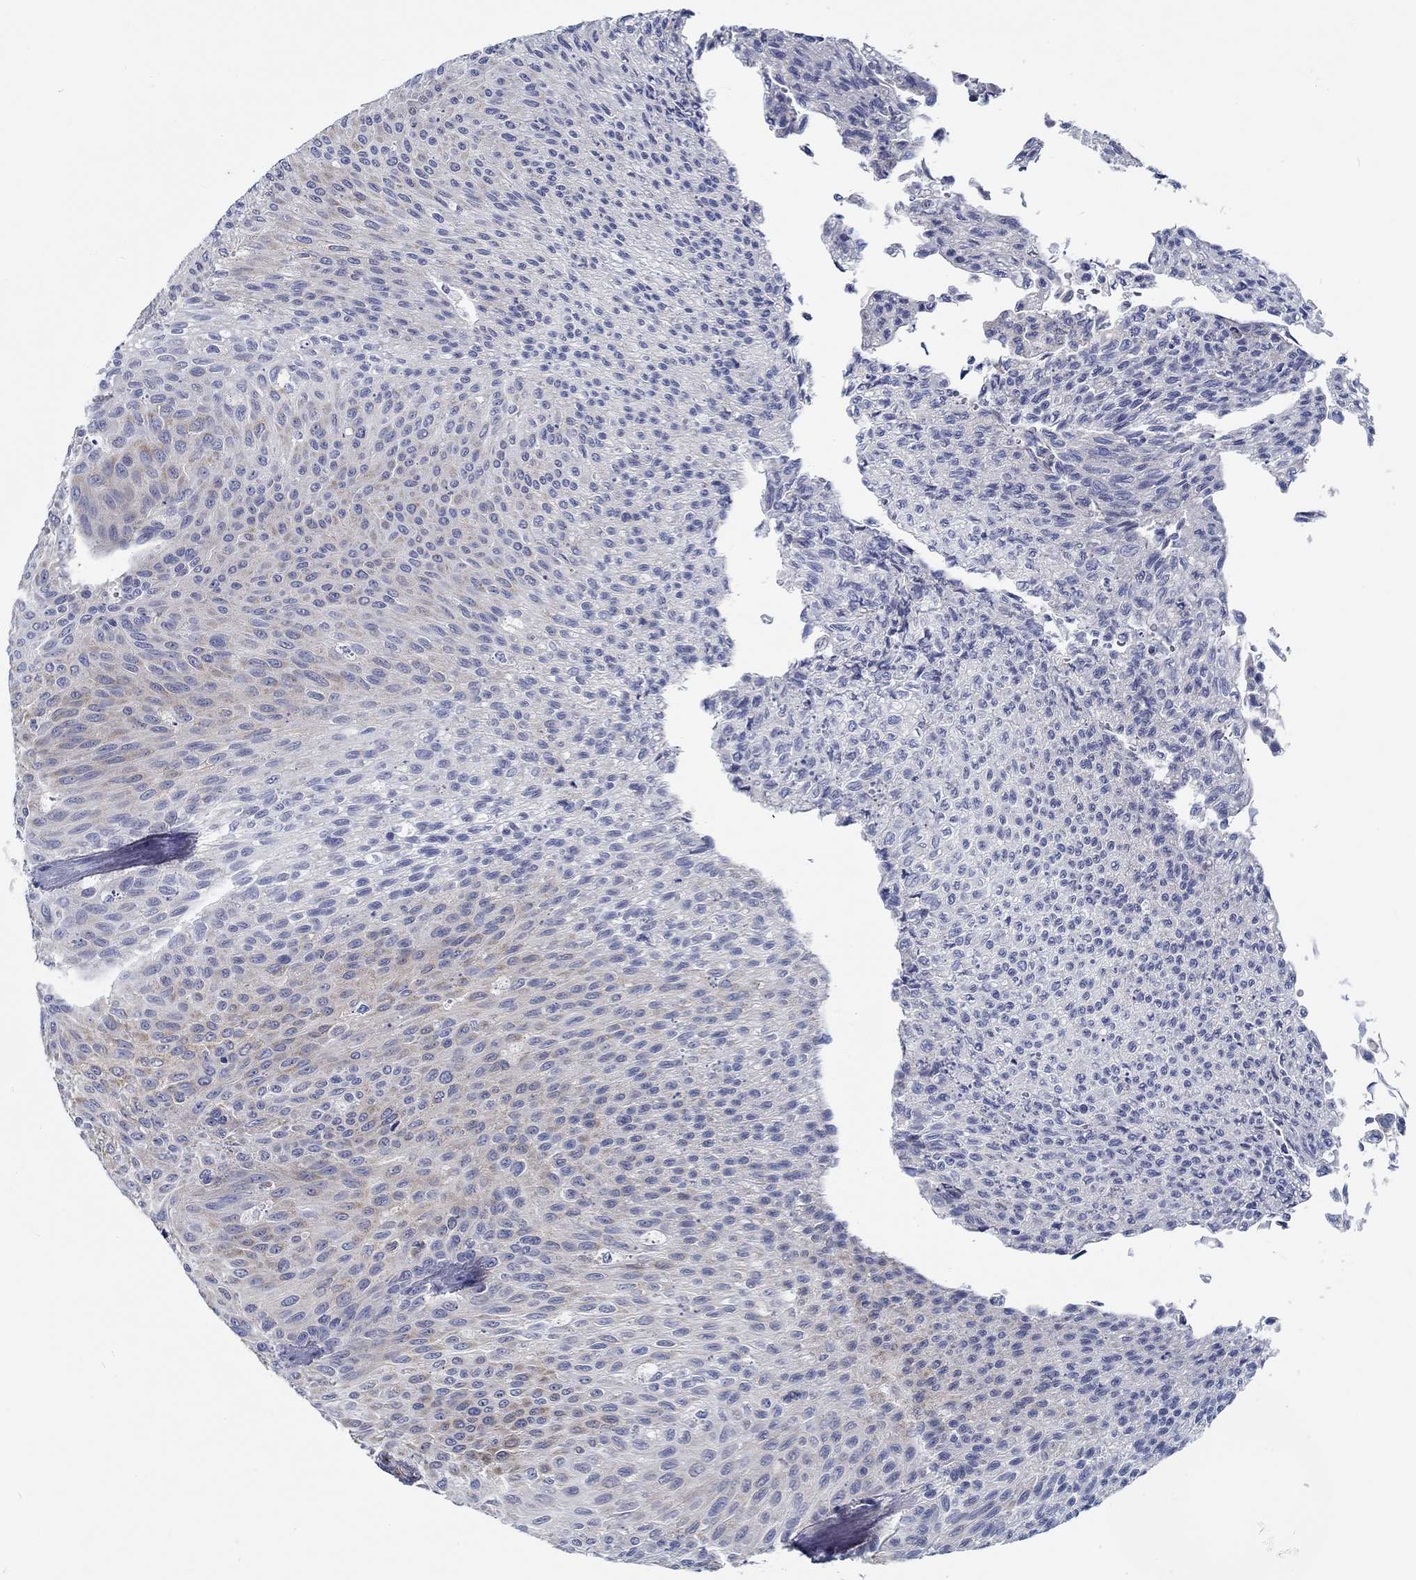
{"staining": {"intensity": "weak", "quantity": "<25%", "location": "cytoplasmic/membranous"}, "tissue": "urothelial cancer", "cell_type": "Tumor cells", "image_type": "cancer", "snomed": [{"axis": "morphology", "description": "Urothelial carcinoma, Low grade"}, {"axis": "topography", "description": "Ureter, NOS"}, {"axis": "topography", "description": "Urinary bladder"}], "caption": "This is a histopathology image of immunohistochemistry staining of urothelial cancer, which shows no positivity in tumor cells.", "gene": "MYBPC1", "patient": {"sex": "male", "age": 78}}